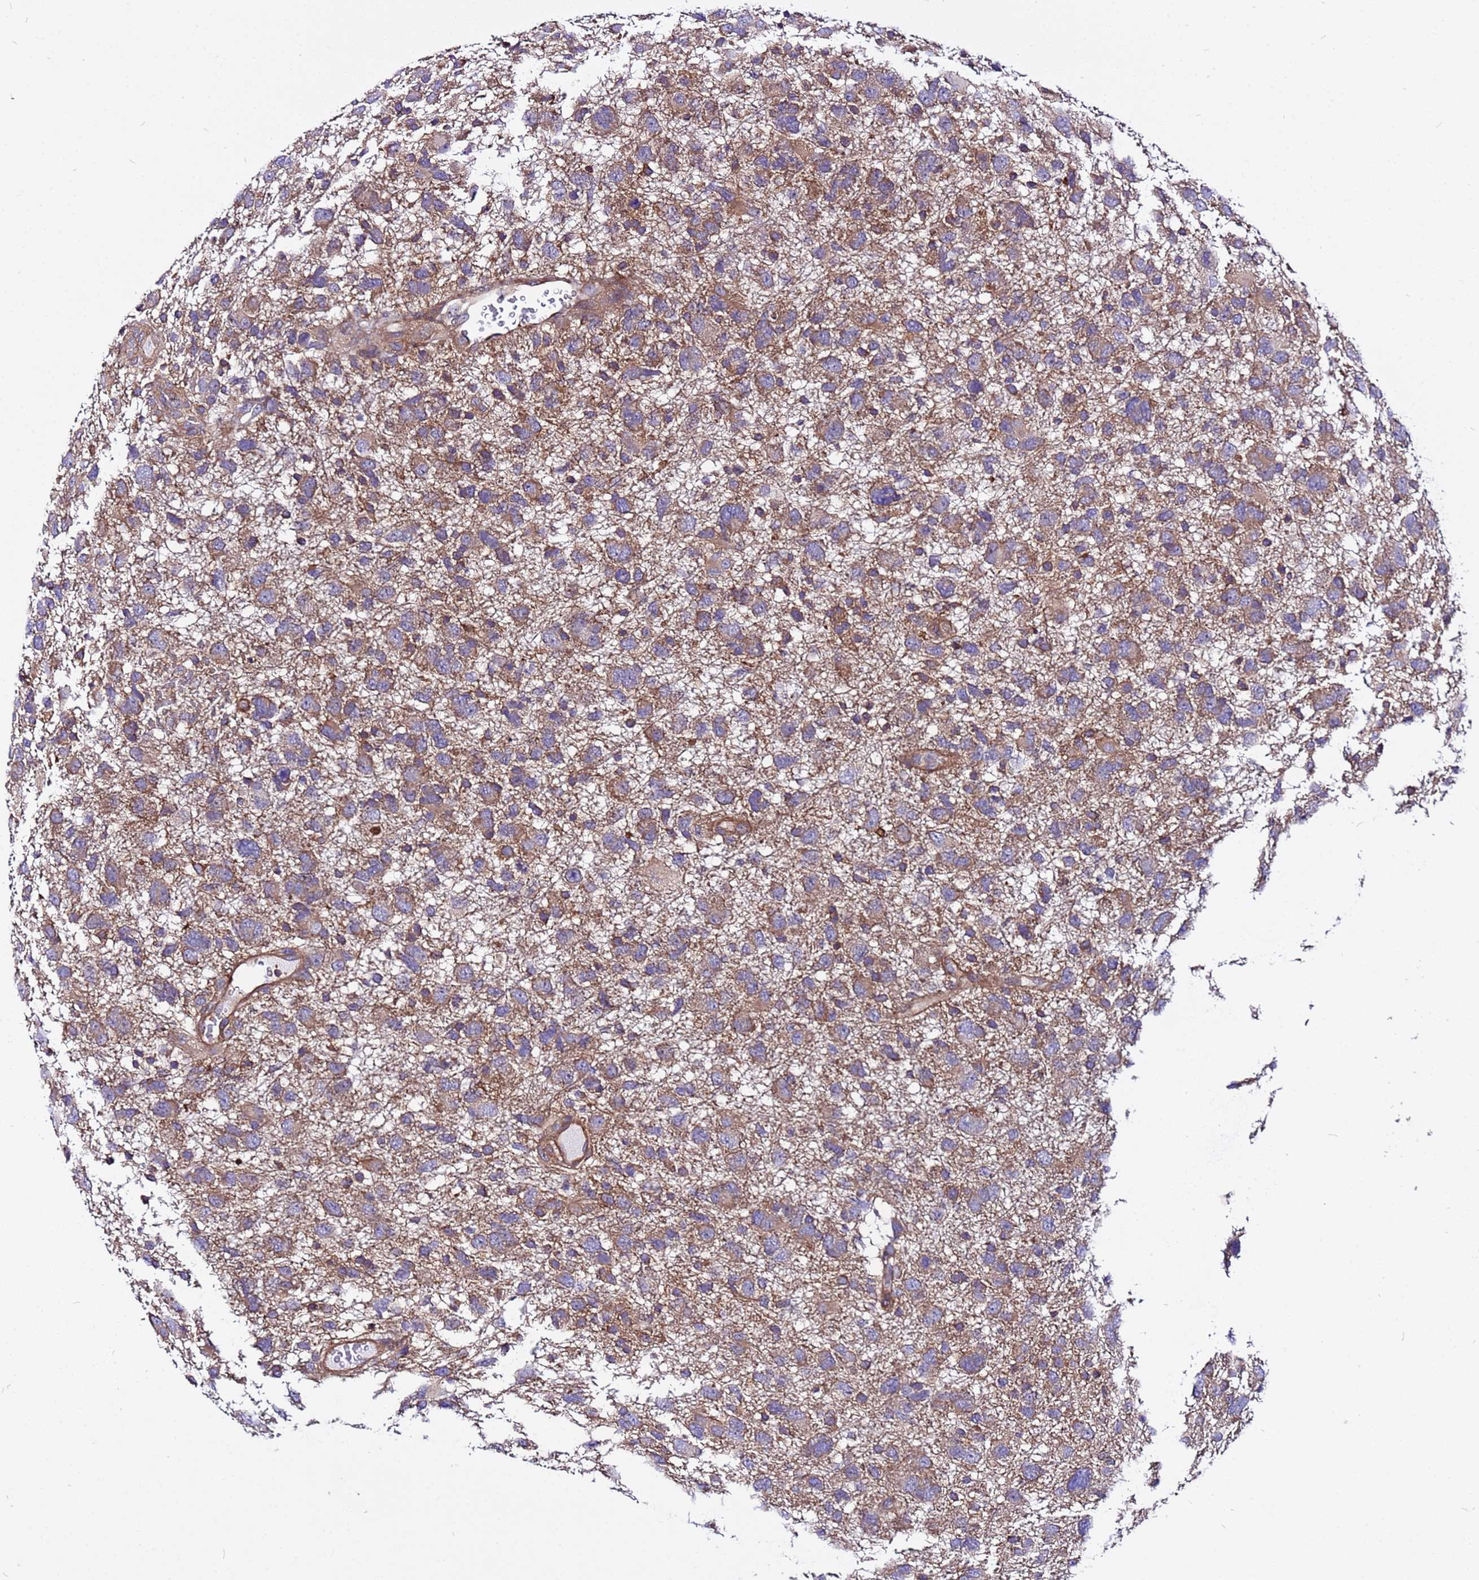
{"staining": {"intensity": "weak", "quantity": ">75%", "location": "cytoplasmic/membranous"}, "tissue": "glioma", "cell_type": "Tumor cells", "image_type": "cancer", "snomed": [{"axis": "morphology", "description": "Glioma, malignant, High grade"}, {"axis": "topography", "description": "Brain"}], "caption": "Malignant glioma (high-grade) stained for a protein (brown) reveals weak cytoplasmic/membranous positive expression in approximately >75% of tumor cells.", "gene": "STK38", "patient": {"sex": "male", "age": 61}}